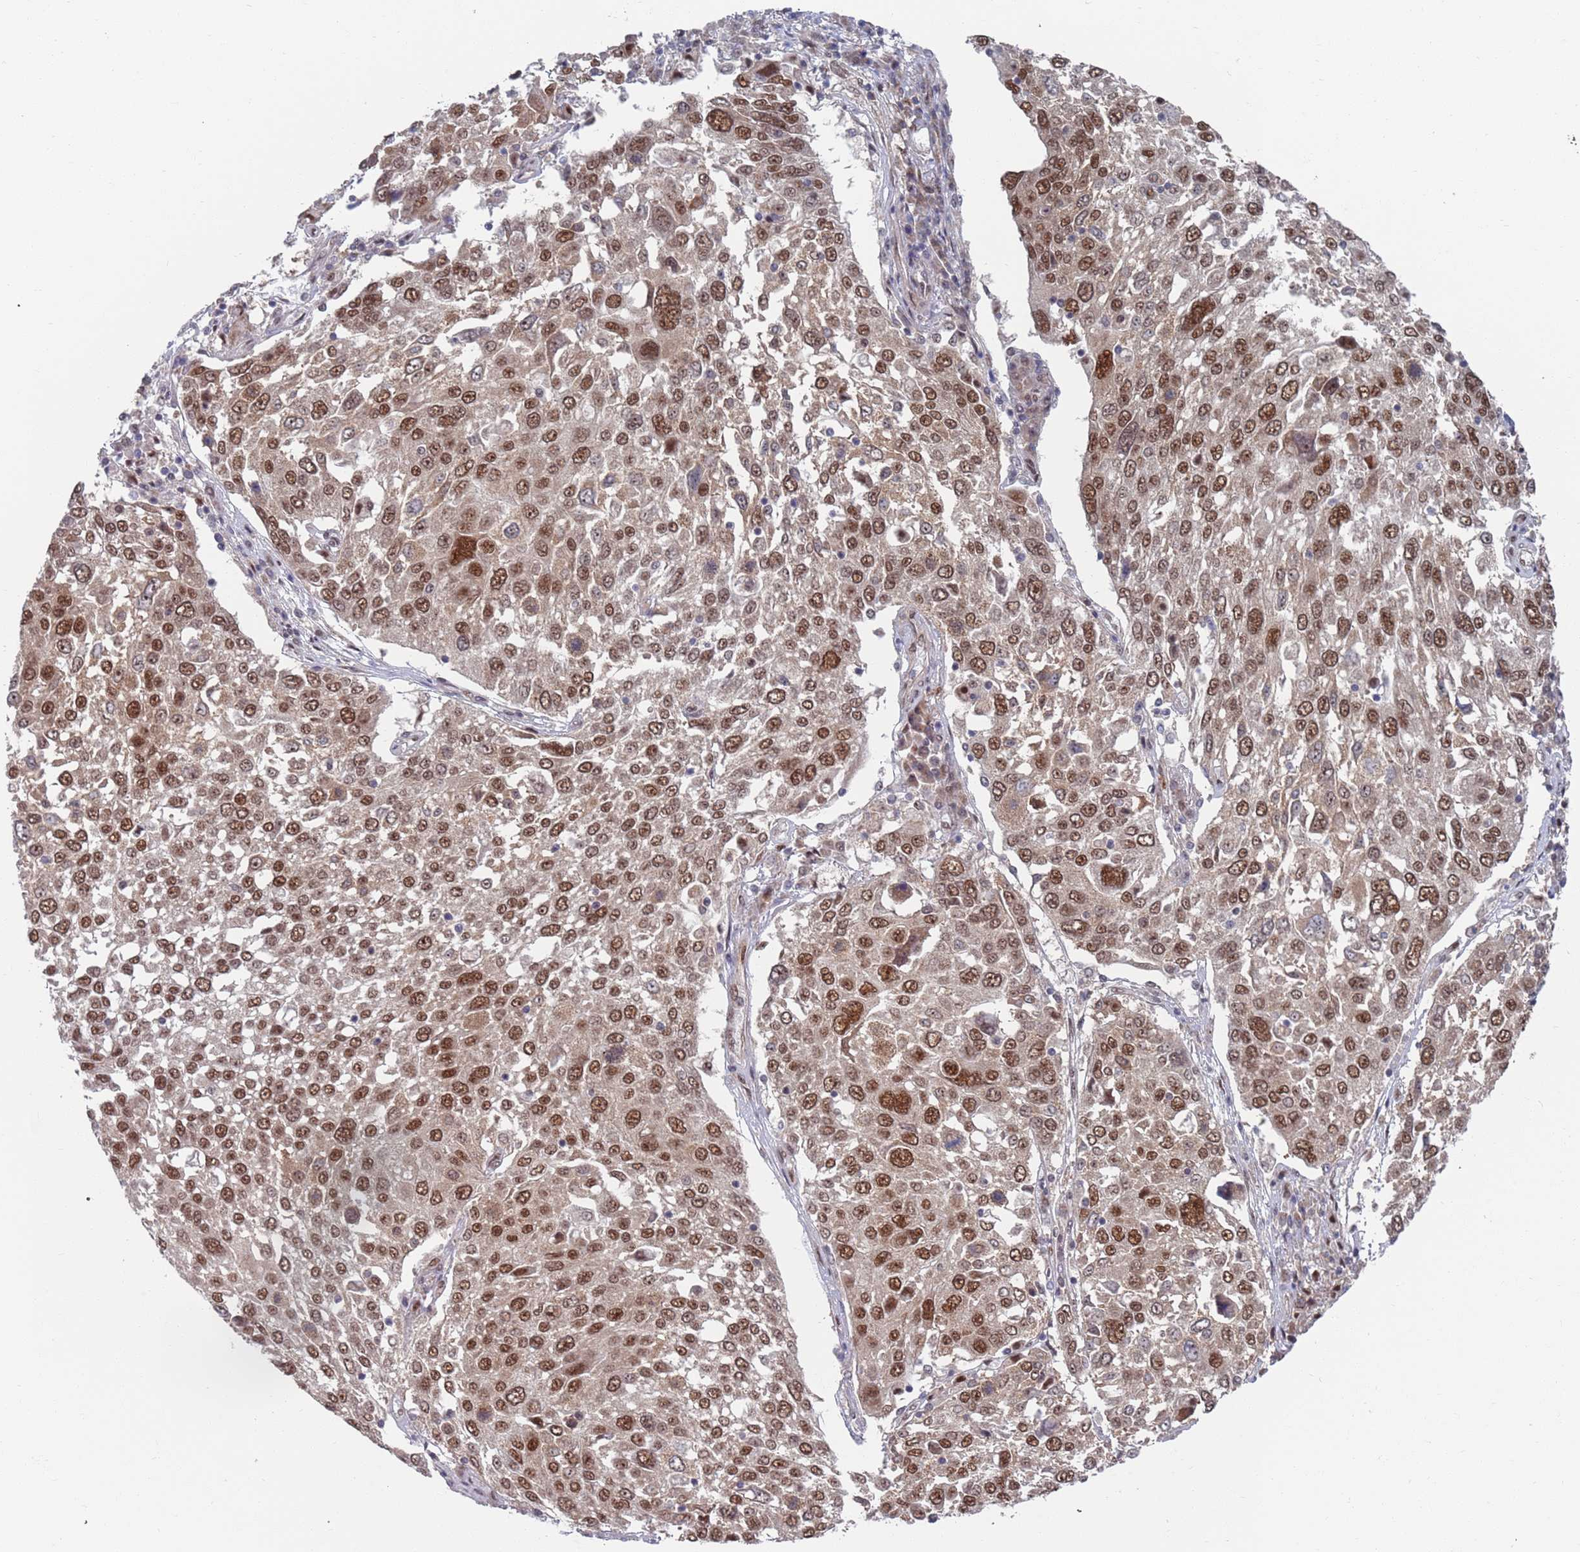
{"staining": {"intensity": "moderate", "quantity": ">75%", "location": "nuclear"}, "tissue": "lung cancer", "cell_type": "Tumor cells", "image_type": "cancer", "snomed": [{"axis": "morphology", "description": "Squamous cell carcinoma, NOS"}, {"axis": "topography", "description": "Lung"}], "caption": "The image displays immunohistochemical staining of squamous cell carcinoma (lung). There is moderate nuclear staining is seen in about >75% of tumor cells. Nuclei are stained in blue.", "gene": "RPP25", "patient": {"sex": "male", "age": 65}}